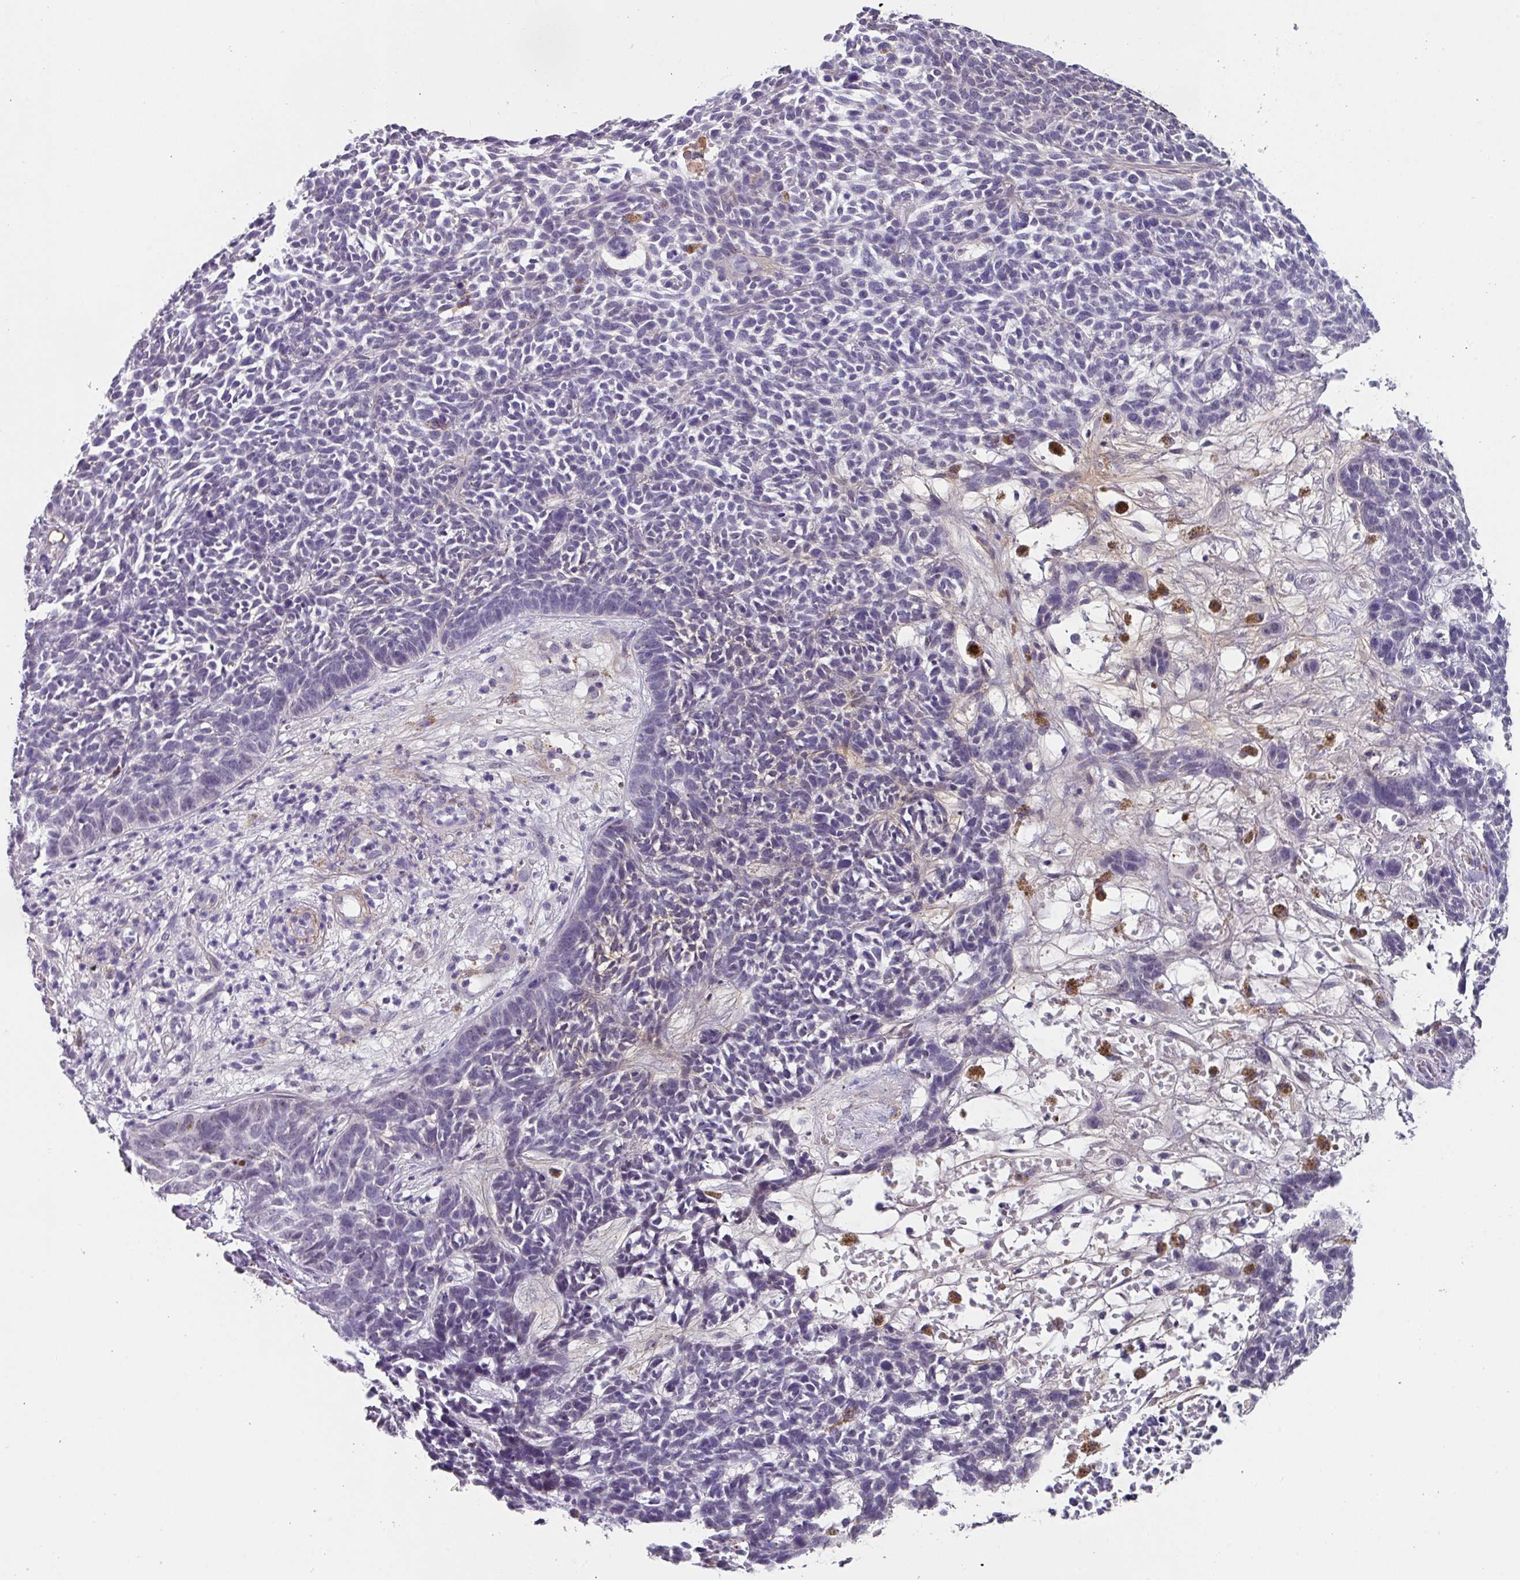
{"staining": {"intensity": "negative", "quantity": "none", "location": "none"}, "tissue": "skin cancer", "cell_type": "Tumor cells", "image_type": "cancer", "snomed": [{"axis": "morphology", "description": "Basal cell carcinoma"}, {"axis": "topography", "description": "Skin"}], "caption": "A photomicrograph of skin cancer (basal cell carcinoma) stained for a protein exhibits no brown staining in tumor cells. Nuclei are stained in blue.", "gene": "C1QB", "patient": {"sex": "female", "age": 84}}